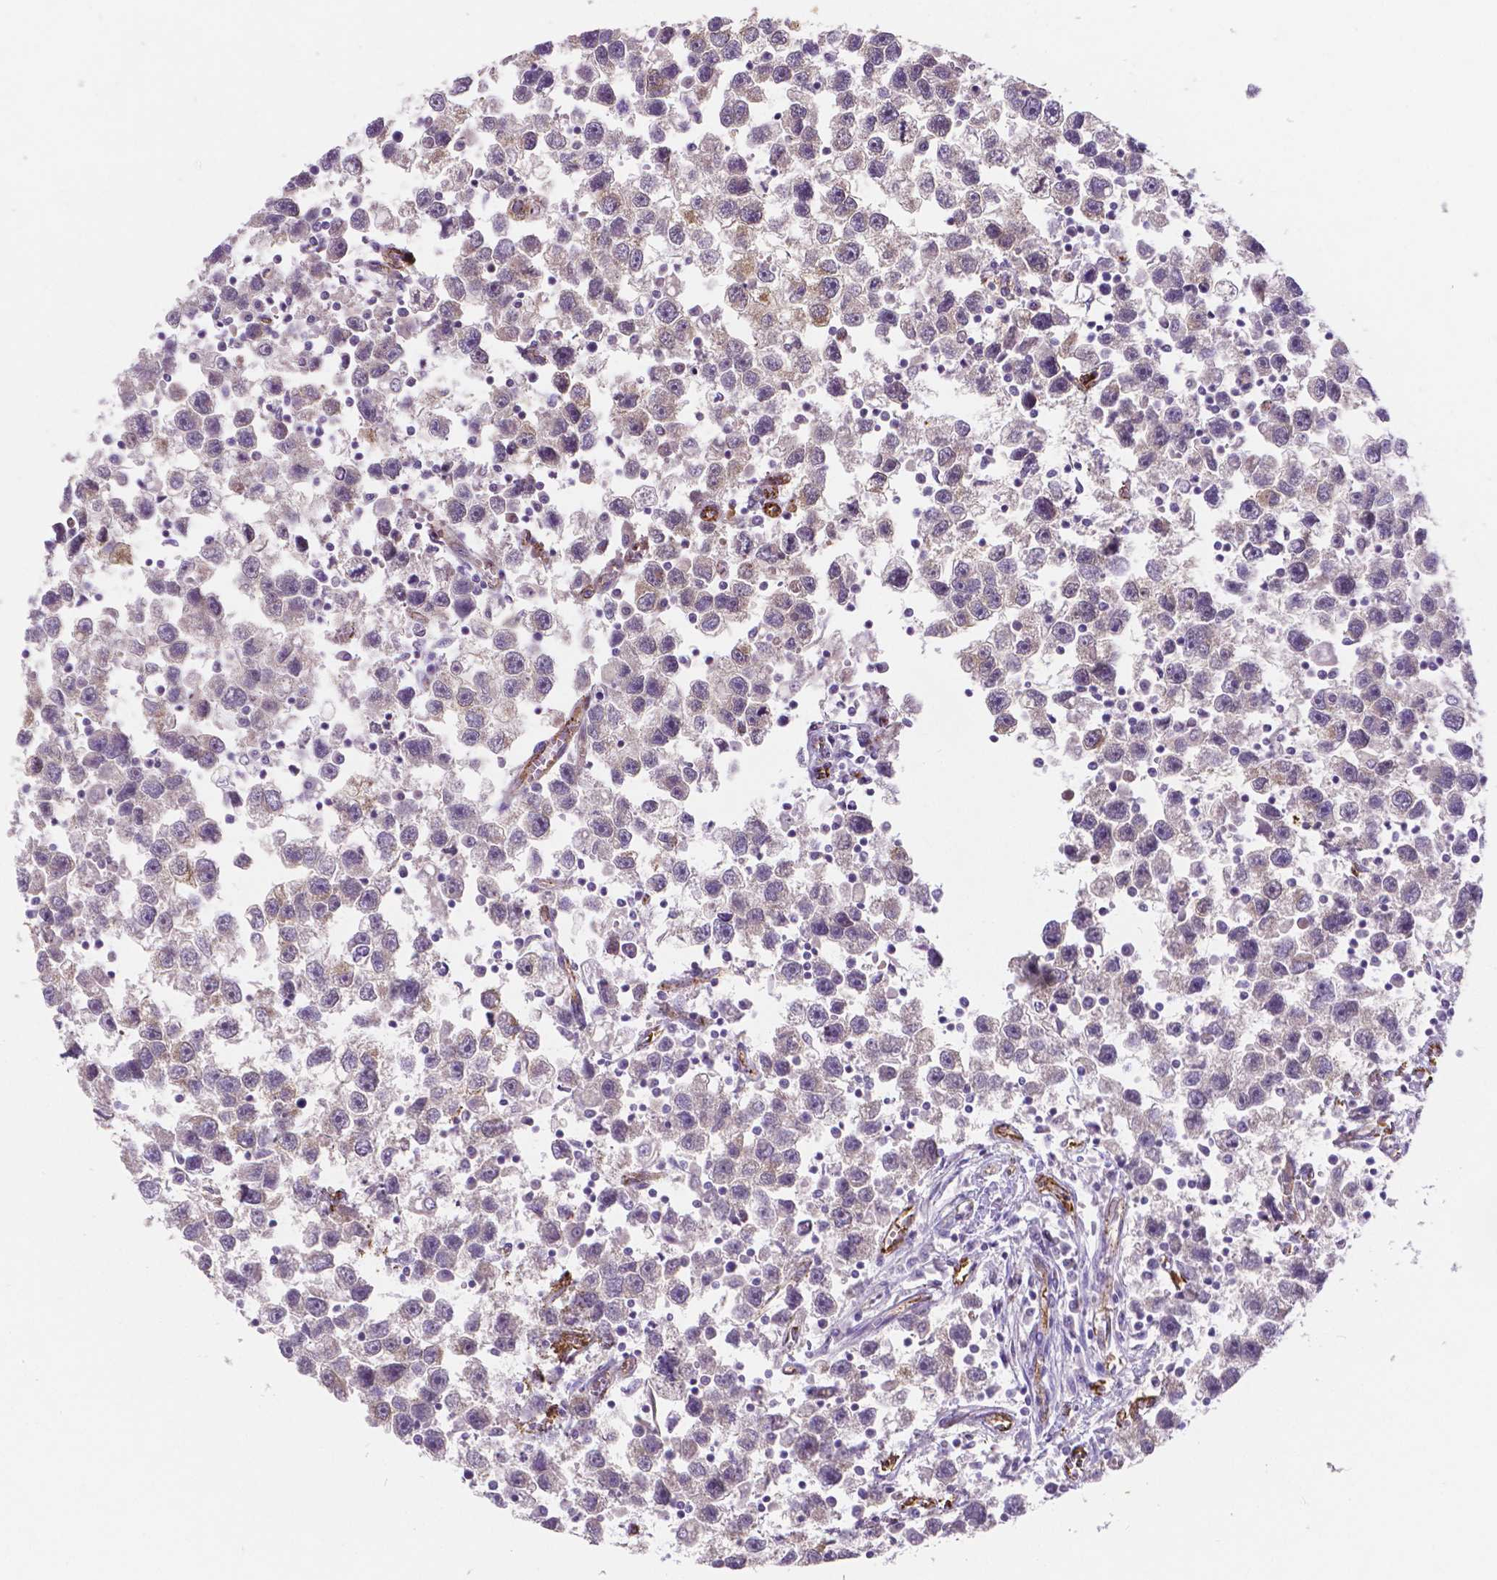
{"staining": {"intensity": "weak", "quantity": "25%-75%", "location": "cytoplasmic/membranous"}, "tissue": "testis cancer", "cell_type": "Tumor cells", "image_type": "cancer", "snomed": [{"axis": "morphology", "description": "Seminoma, NOS"}, {"axis": "topography", "description": "Testis"}], "caption": "Immunohistochemistry image of testis cancer (seminoma) stained for a protein (brown), which demonstrates low levels of weak cytoplasmic/membranous expression in about 25%-75% of tumor cells.", "gene": "ELAVL2", "patient": {"sex": "male", "age": 30}}